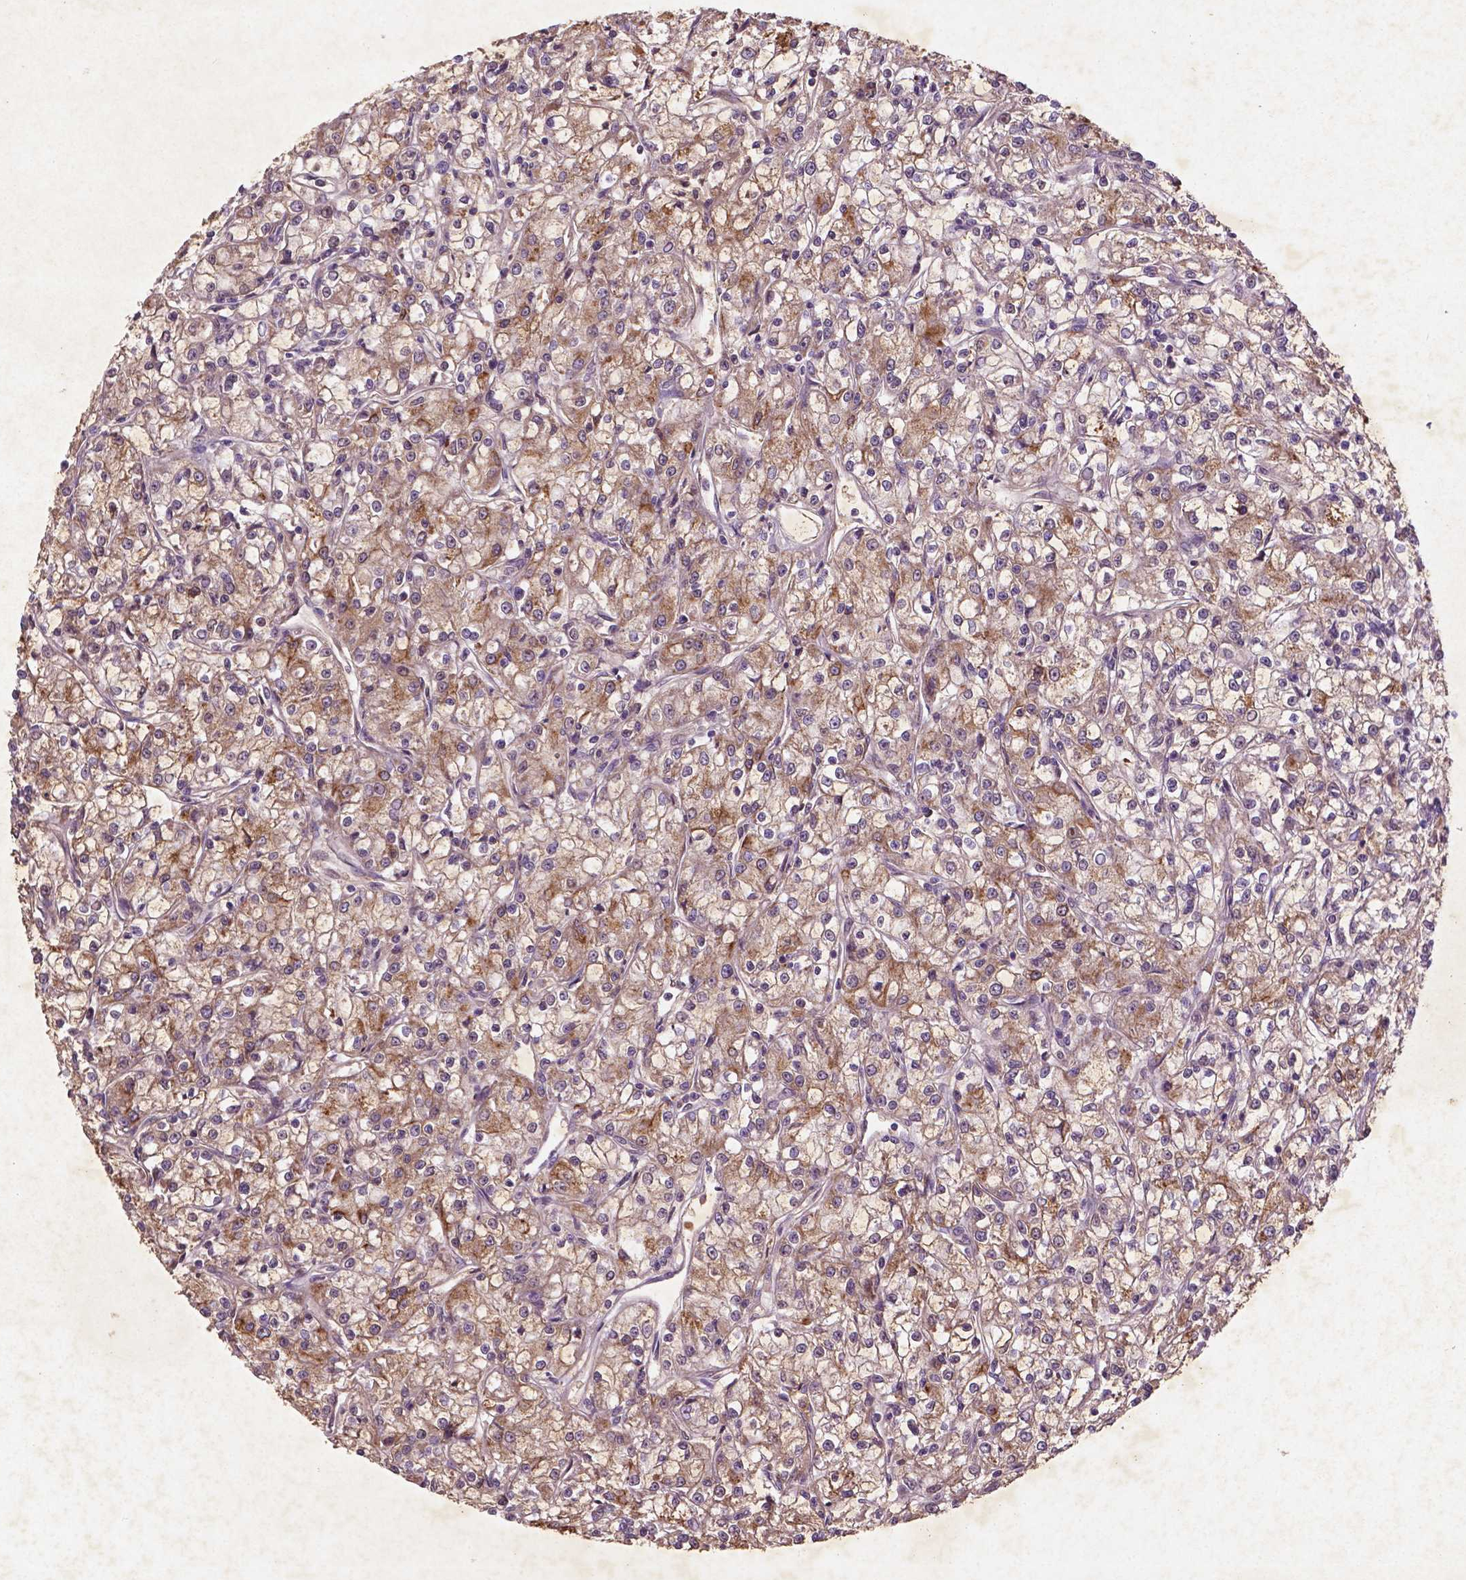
{"staining": {"intensity": "moderate", "quantity": "25%-75%", "location": "cytoplasmic/membranous"}, "tissue": "renal cancer", "cell_type": "Tumor cells", "image_type": "cancer", "snomed": [{"axis": "morphology", "description": "Adenocarcinoma, NOS"}, {"axis": "topography", "description": "Kidney"}], "caption": "Renal adenocarcinoma stained with a brown dye exhibits moderate cytoplasmic/membranous positive positivity in about 25%-75% of tumor cells.", "gene": "COQ2", "patient": {"sex": "female", "age": 59}}